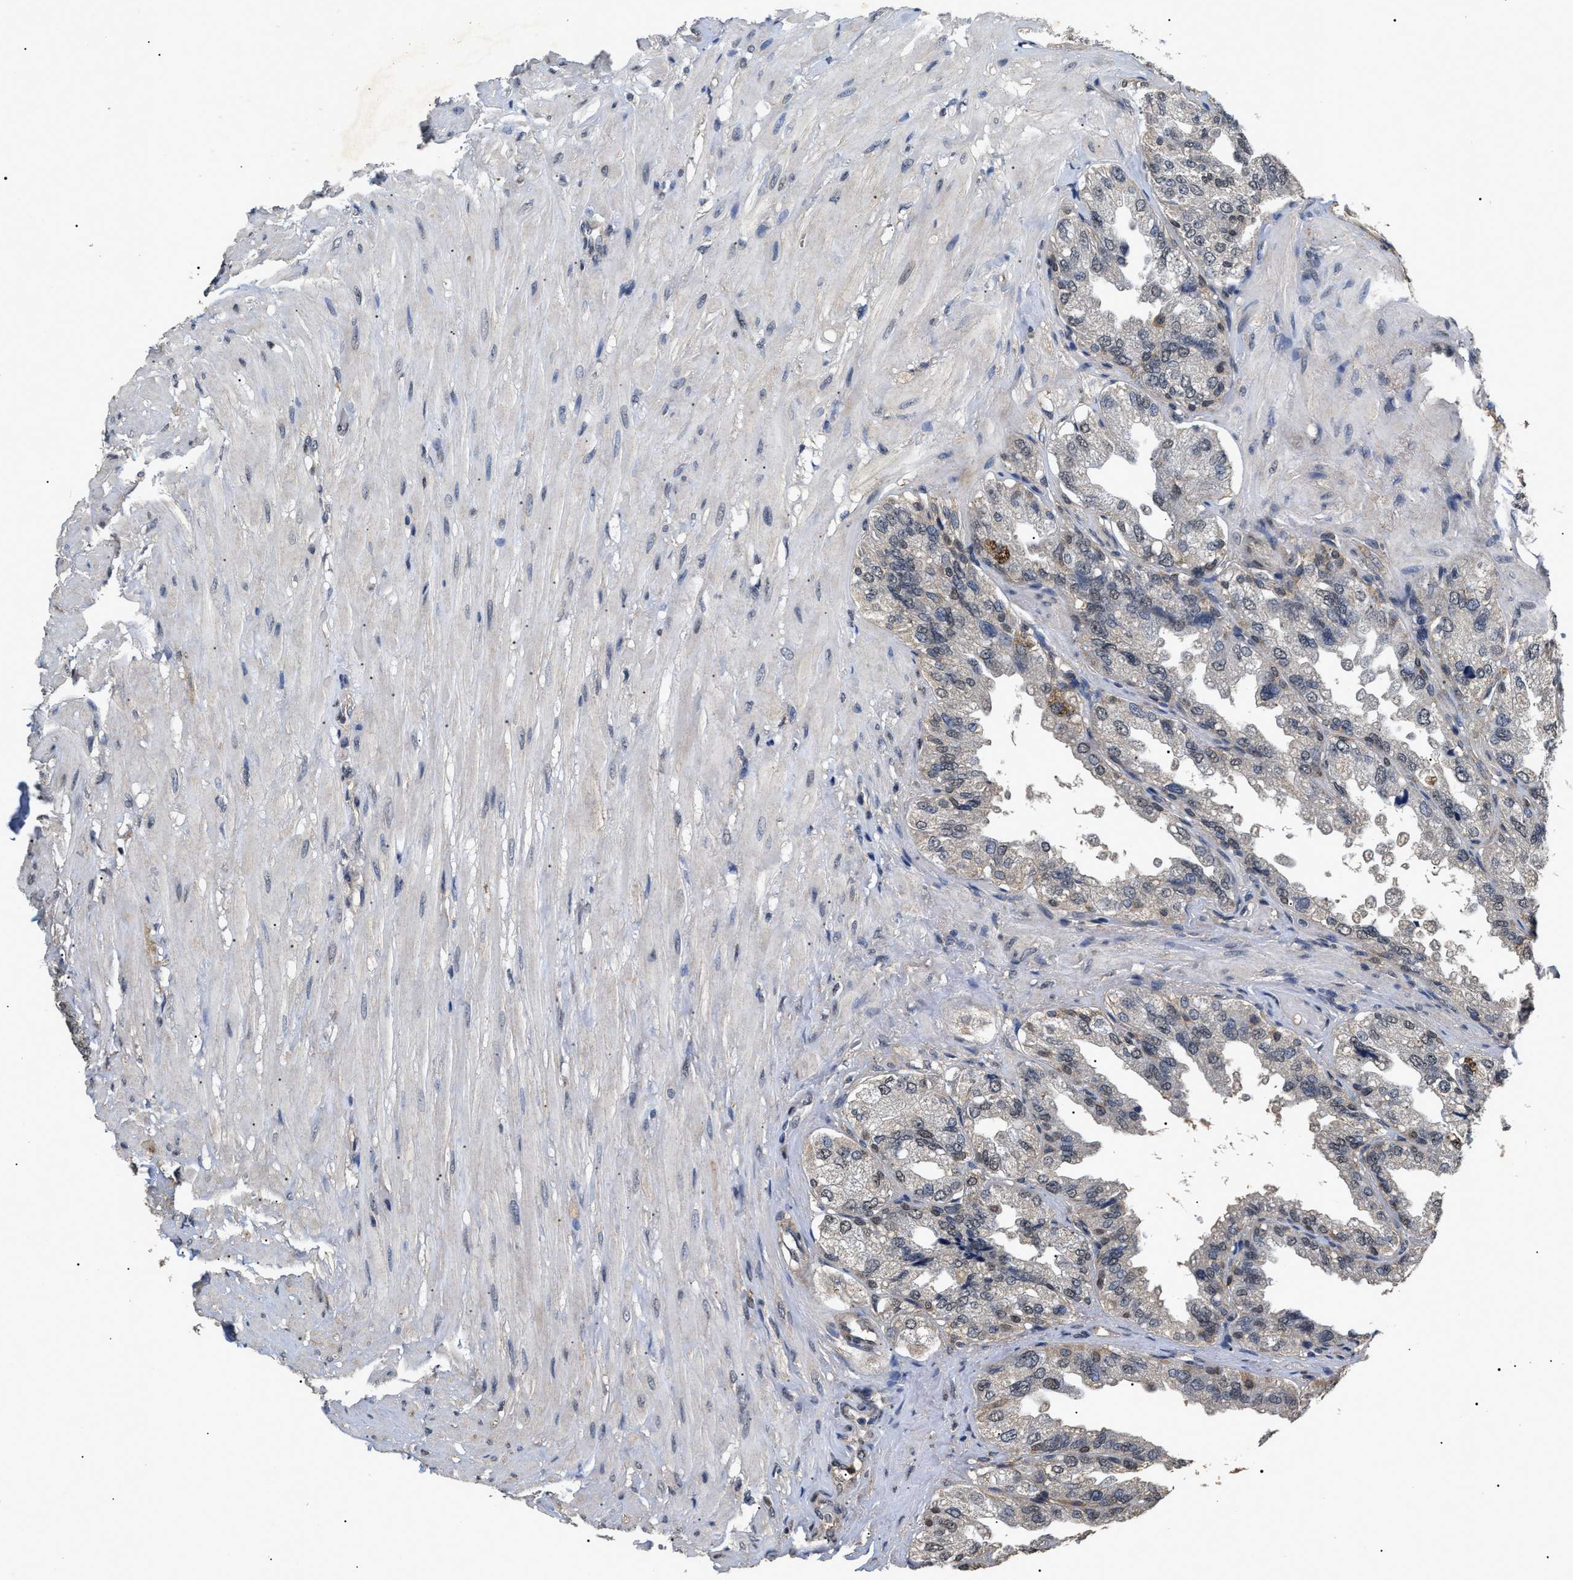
{"staining": {"intensity": "weak", "quantity": "<25%", "location": "nuclear"}, "tissue": "seminal vesicle", "cell_type": "Glandular cells", "image_type": "normal", "snomed": [{"axis": "morphology", "description": "Normal tissue, NOS"}, {"axis": "topography", "description": "Seminal veicle"}], "caption": "Immunohistochemistry (IHC) image of unremarkable human seminal vesicle stained for a protein (brown), which exhibits no positivity in glandular cells.", "gene": "ANP32E", "patient": {"sex": "male", "age": 68}}